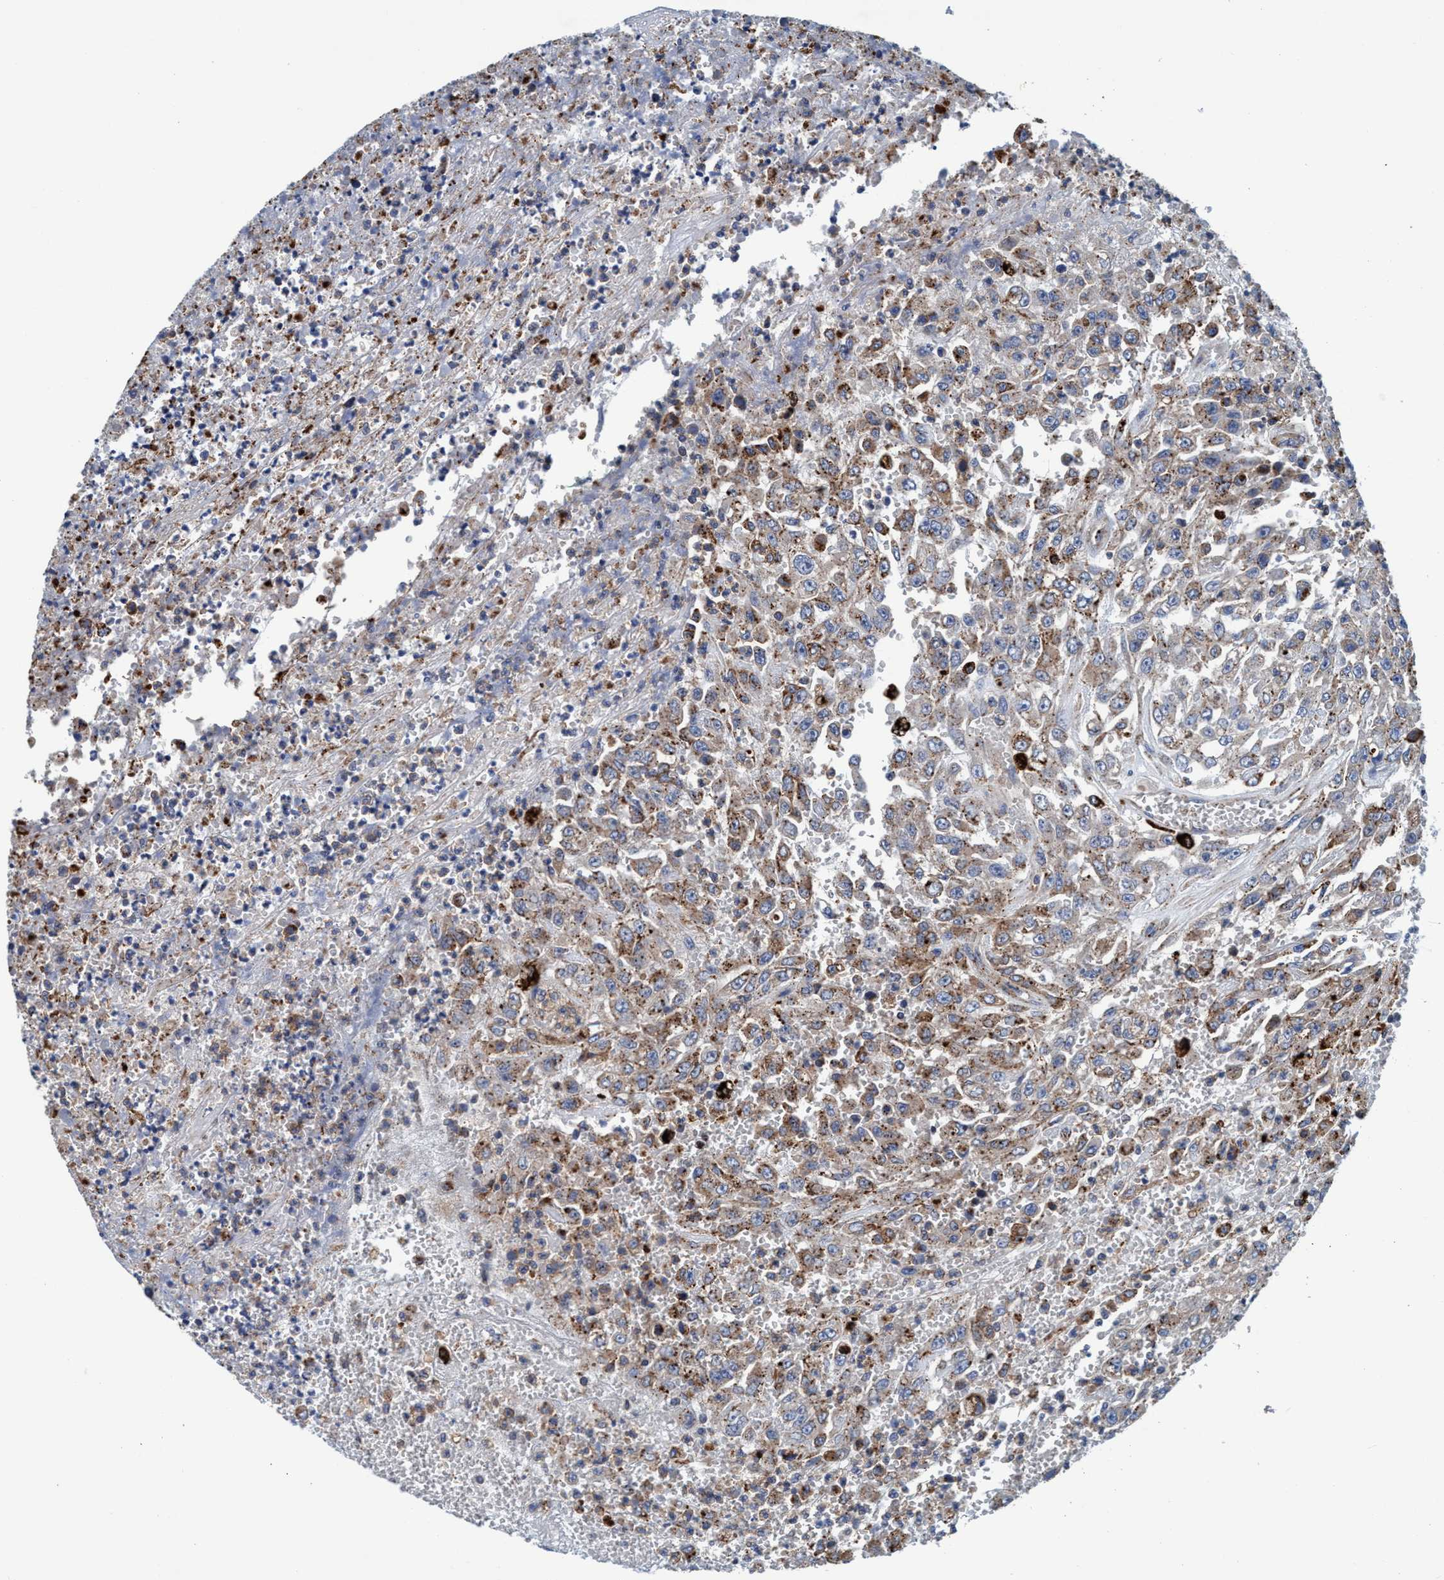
{"staining": {"intensity": "moderate", "quantity": "25%-75%", "location": "cytoplasmic/membranous"}, "tissue": "urothelial cancer", "cell_type": "Tumor cells", "image_type": "cancer", "snomed": [{"axis": "morphology", "description": "Urothelial carcinoma, High grade"}, {"axis": "topography", "description": "Urinary bladder"}], "caption": "Urothelial carcinoma (high-grade) stained with a protein marker displays moderate staining in tumor cells.", "gene": "ENDOG", "patient": {"sex": "male", "age": 46}}